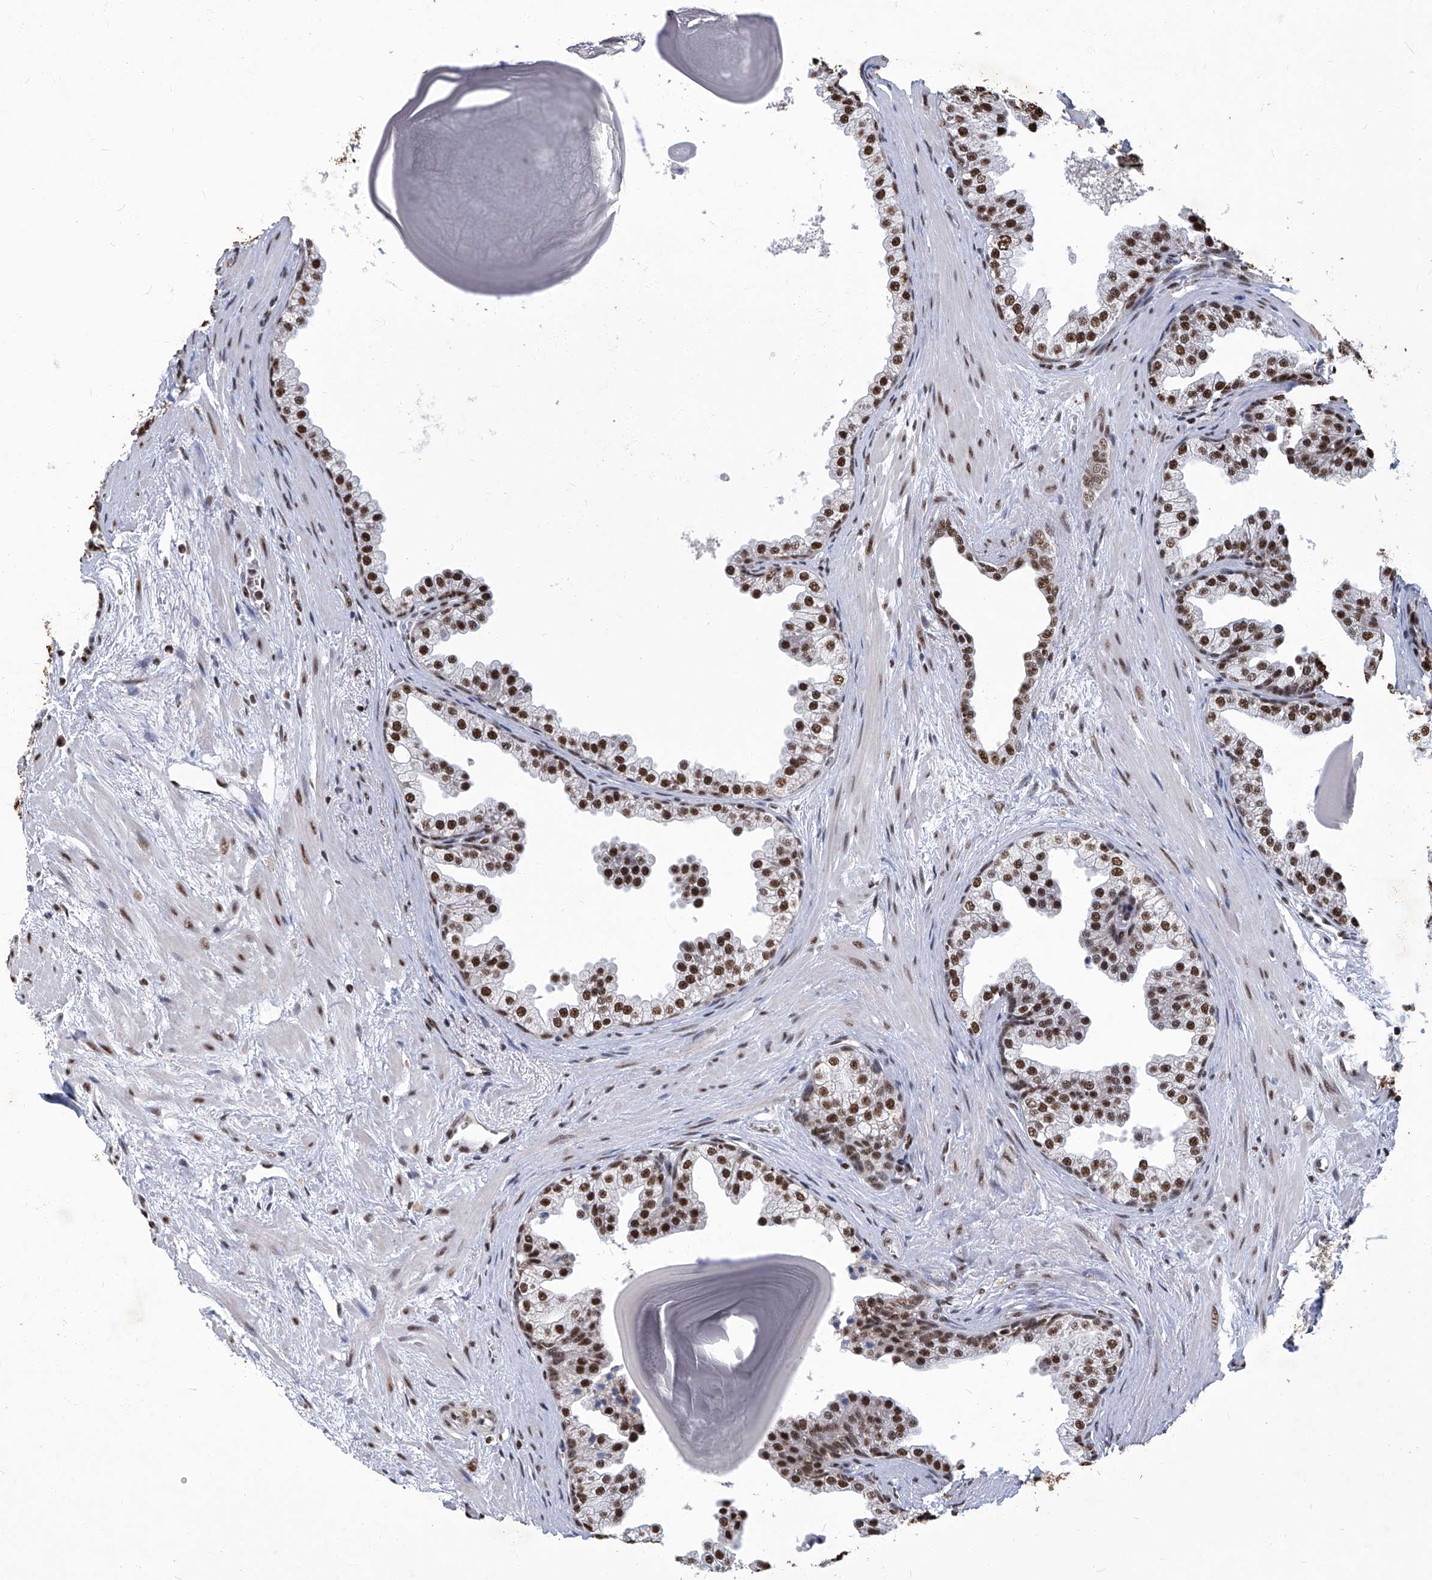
{"staining": {"intensity": "moderate", "quantity": ">75%", "location": "nuclear"}, "tissue": "prostate", "cell_type": "Glandular cells", "image_type": "normal", "snomed": [{"axis": "morphology", "description": "Normal tissue, NOS"}, {"axis": "topography", "description": "Prostate"}], "caption": "Normal prostate reveals moderate nuclear staining in about >75% of glandular cells, visualized by immunohistochemistry. (Brightfield microscopy of DAB IHC at high magnification).", "gene": "HBP1", "patient": {"sex": "male", "age": 48}}